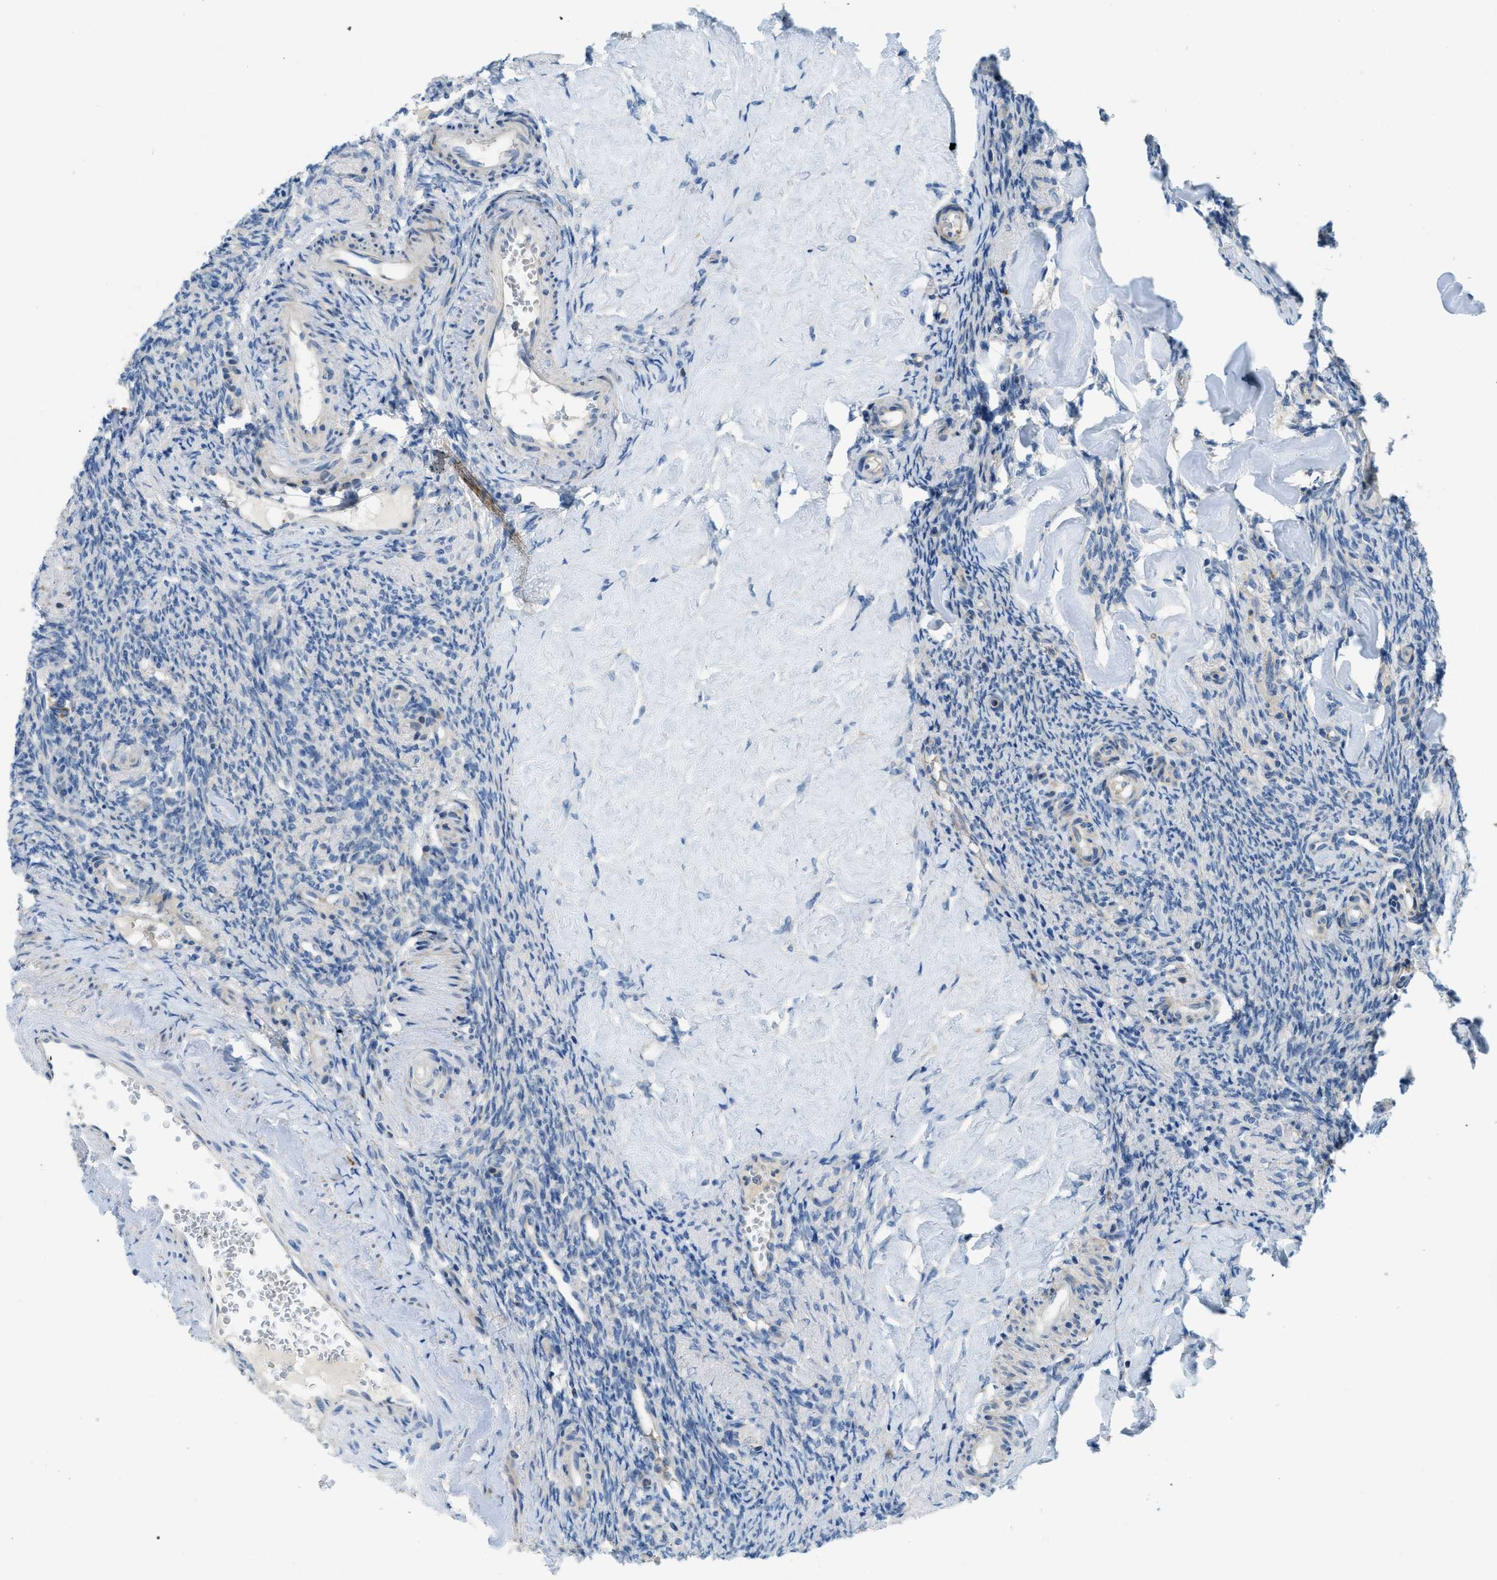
{"staining": {"intensity": "weak", "quantity": "<25%", "location": "cytoplasmic/membranous"}, "tissue": "ovary", "cell_type": "Ovarian stroma cells", "image_type": "normal", "snomed": [{"axis": "morphology", "description": "Normal tissue, NOS"}, {"axis": "topography", "description": "Ovary"}], "caption": "This is an immunohistochemistry histopathology image of unremarkable human ovary. There is no expression in ovarian stroma cells.", "gene": "RFFL", "patient": {"sex": "female", "age": 41}}